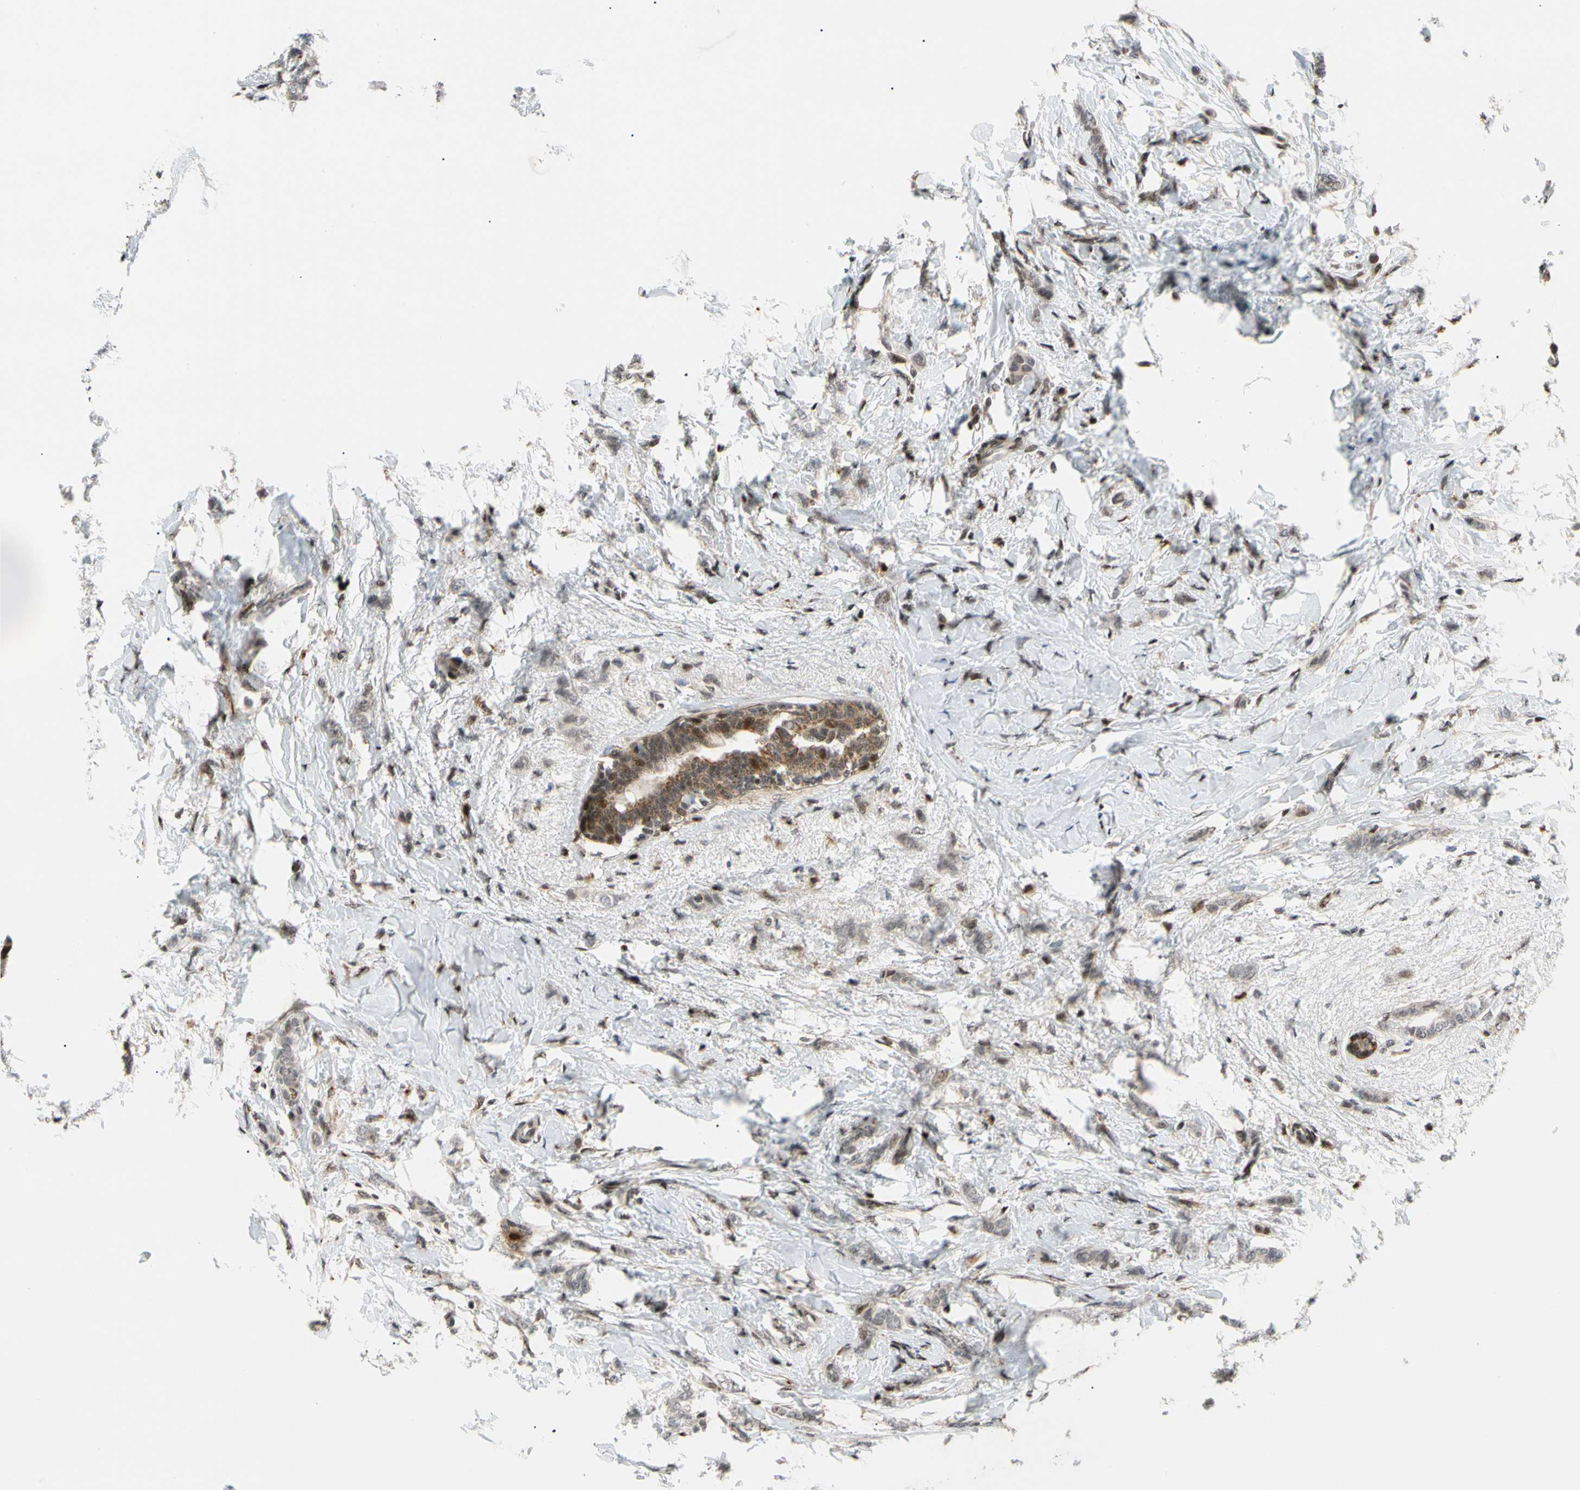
{"staining": {"intensity": "moderate", "quantity": "<25%", "location": "nuclear"}, "tissue": "breast cancer", "cell_type": "Tumor cells", "image_type": "cancer", "snomed": [{"axis": "morphology", "description": "Lobular carcinoma, in situ"}, {"axis": "morphology", "description": "Lobular carcinoma"}, {"axis": "topography", "description": "Breast"}], "caption": "IHC histopathology image of lobular carcinoma in situ (breast) stained for a protein (brown), which demonstrates low levels of moderate nuclear staining in about <25% of tumor cells.", "gene": "E2F1", "patient": {"sex": "female", "age": 41}}